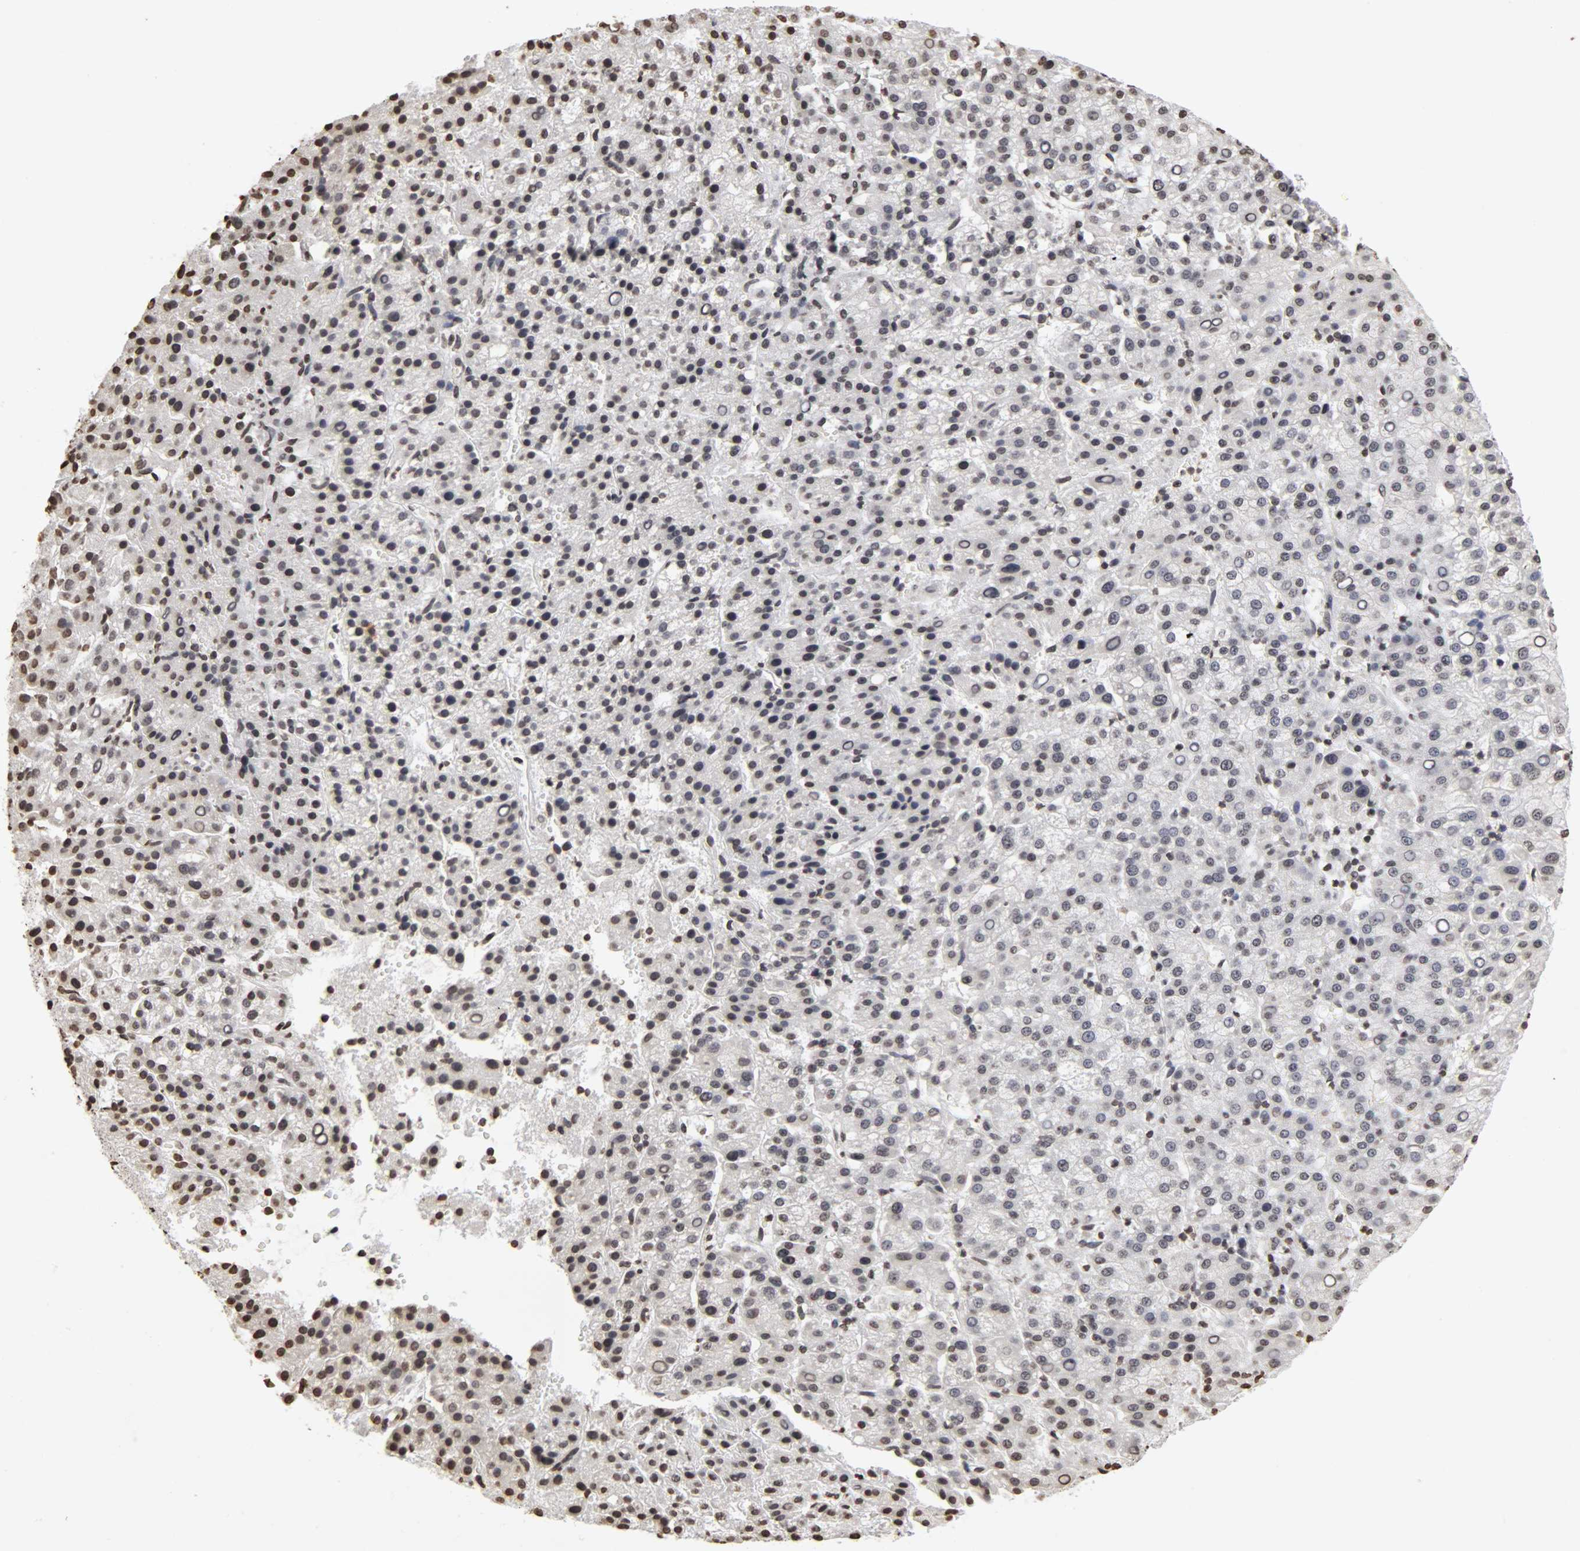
{"staining": {"intensity": "weak", "quantity": "<25%", "location": "nuclear"}, "tissue": "liver cancer", "cell_type": "Tumor cells", "image_type": "cancer", "snomed": [{"axis": "morphology", "description": "Carcinoma, Hepatocellular, NOS"}, {"axis": "topography", "description": "Liver"}], "caption": "Immunohistochemical staining of hepatocellular carcinoma (liver) shows no significant staining in tumor cells.", "gene": "ERCC2", "patient": {"sex": "female", "age": 58}}